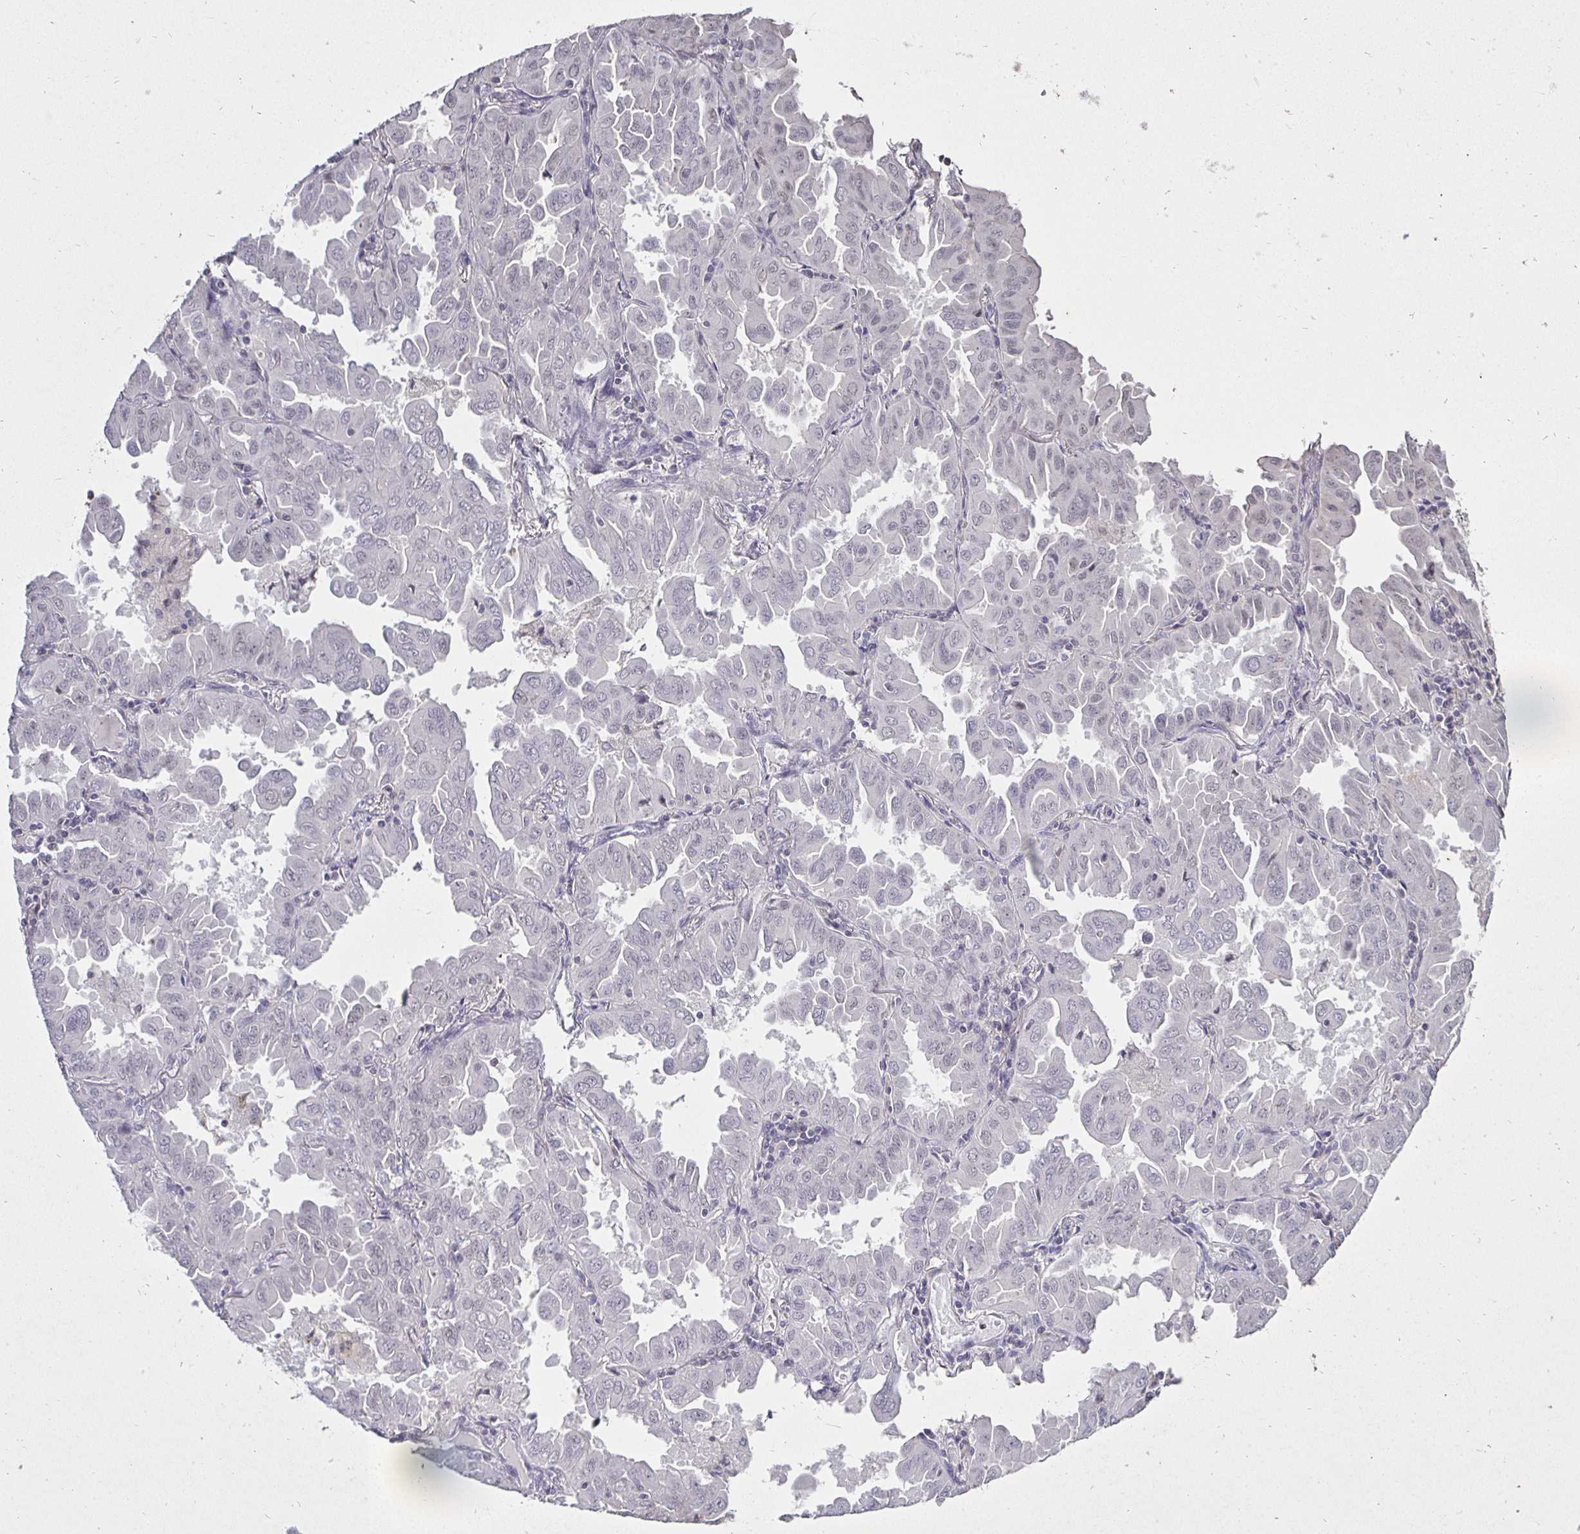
{"staining": {"intensity": "negative", "quantity": "none", "location": "none"}, "tissue": "lung cancer", "cell_type": "Tumor cells", "image_type": "cancer", "snomed": [{"axis": "morphology", "description": "Adenocarcinoma, NOS"}, {"axis": "topography", "description": "Lung"}], "caption": "Immunohistochemical staining of human lung adenocarcinoma shows no significant expression in tumor cells.", "gene": "MLH1", "patient": {"sex": "male", "age": 64}}